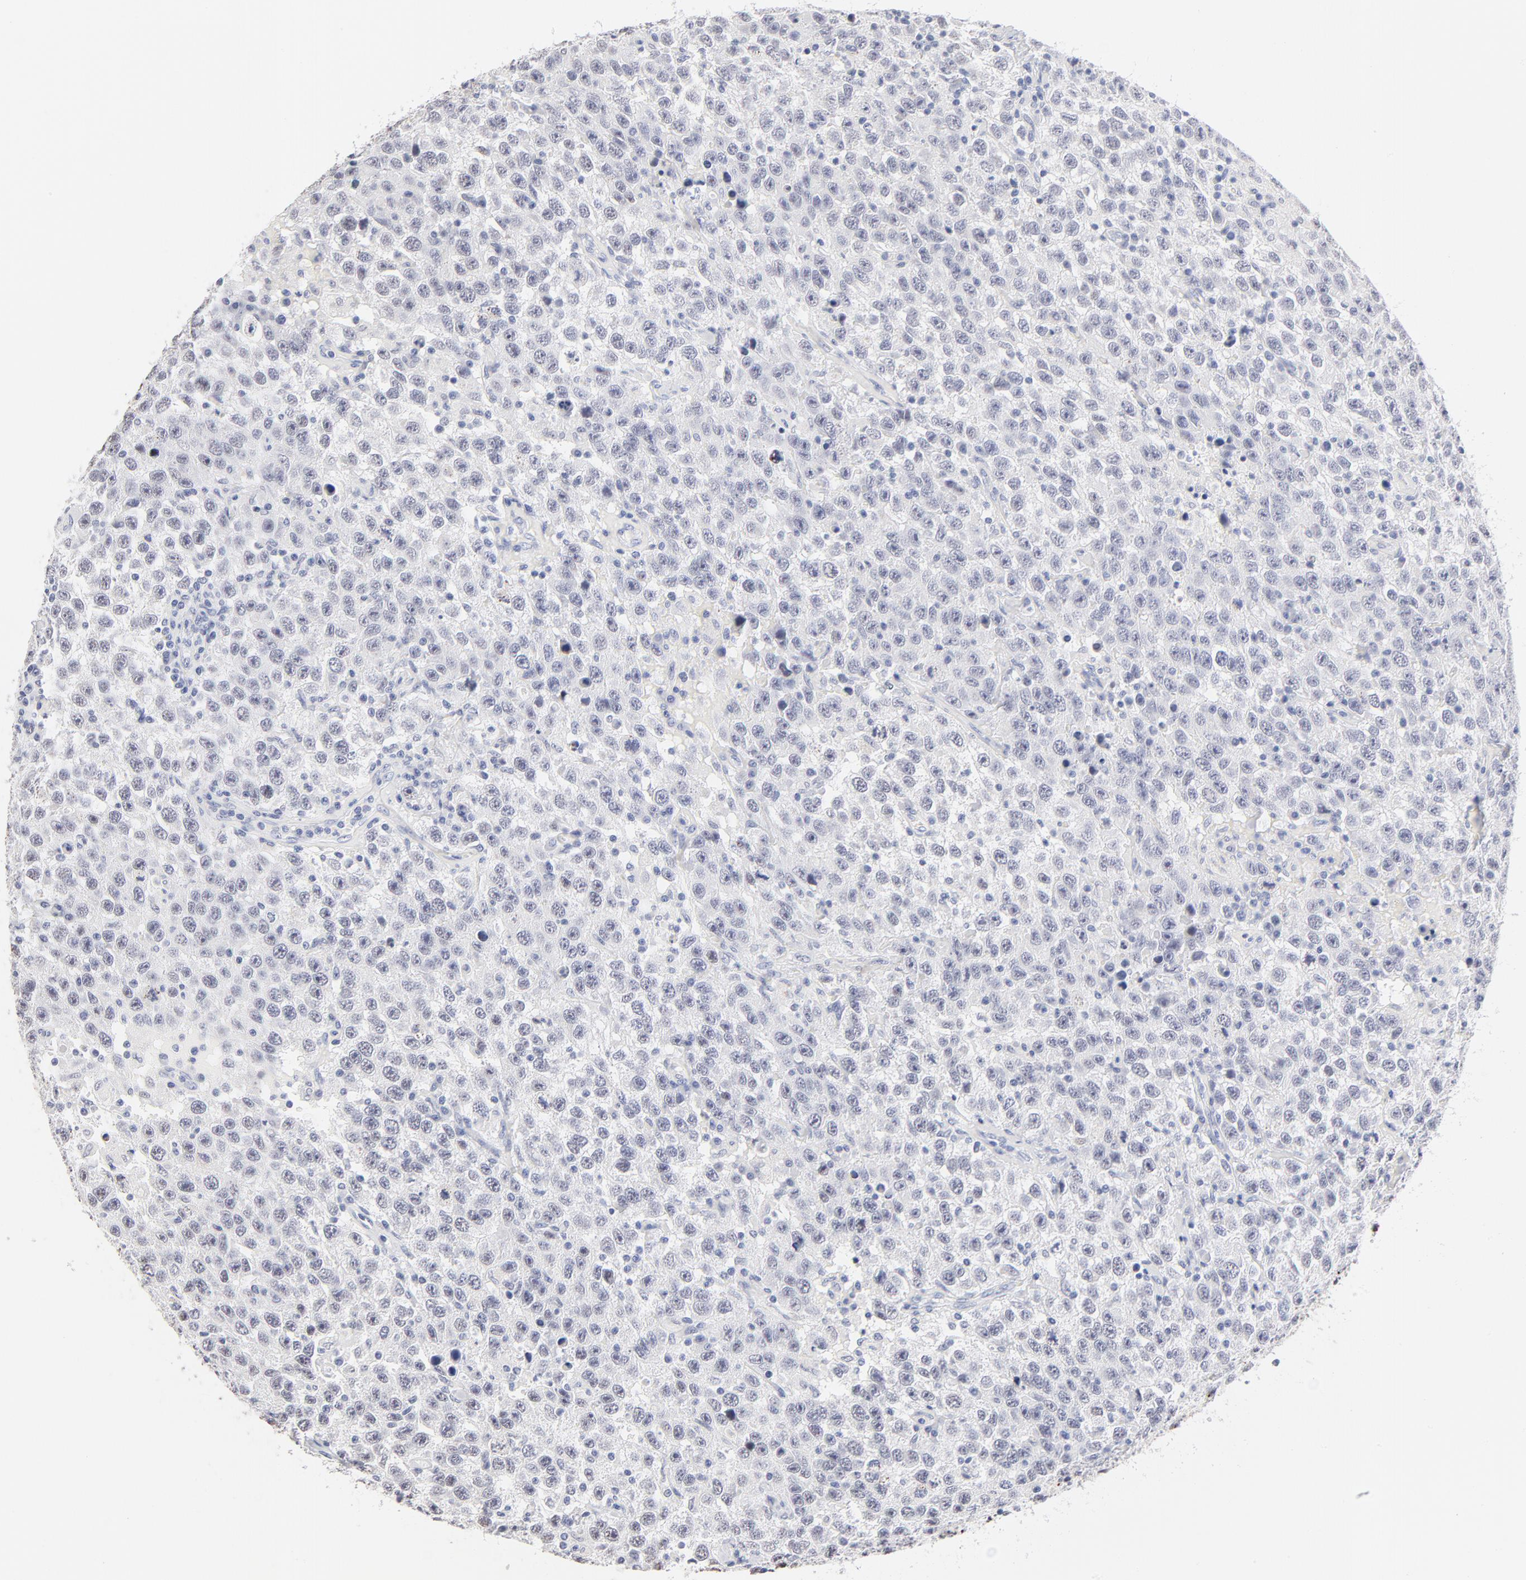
{"staining": {"intensity": "negative", "quantity": "none", "location": "none"}, "tissue": "testis cancer", "cell_type": "Tumor cells", "image_type": "cancer", "snomed": [{"axis": "morphology", "description": "Seminoma, NOS"}, {"axis": "topography", "description": "Testis"}], "caption": "This is an immunohistochemistry (IHC) micrograph of testis cancer (seminoma). There is no positivity in tumor cells.", "gene": "KHNYN", "patient": {"sex": "male", "age": 41}}